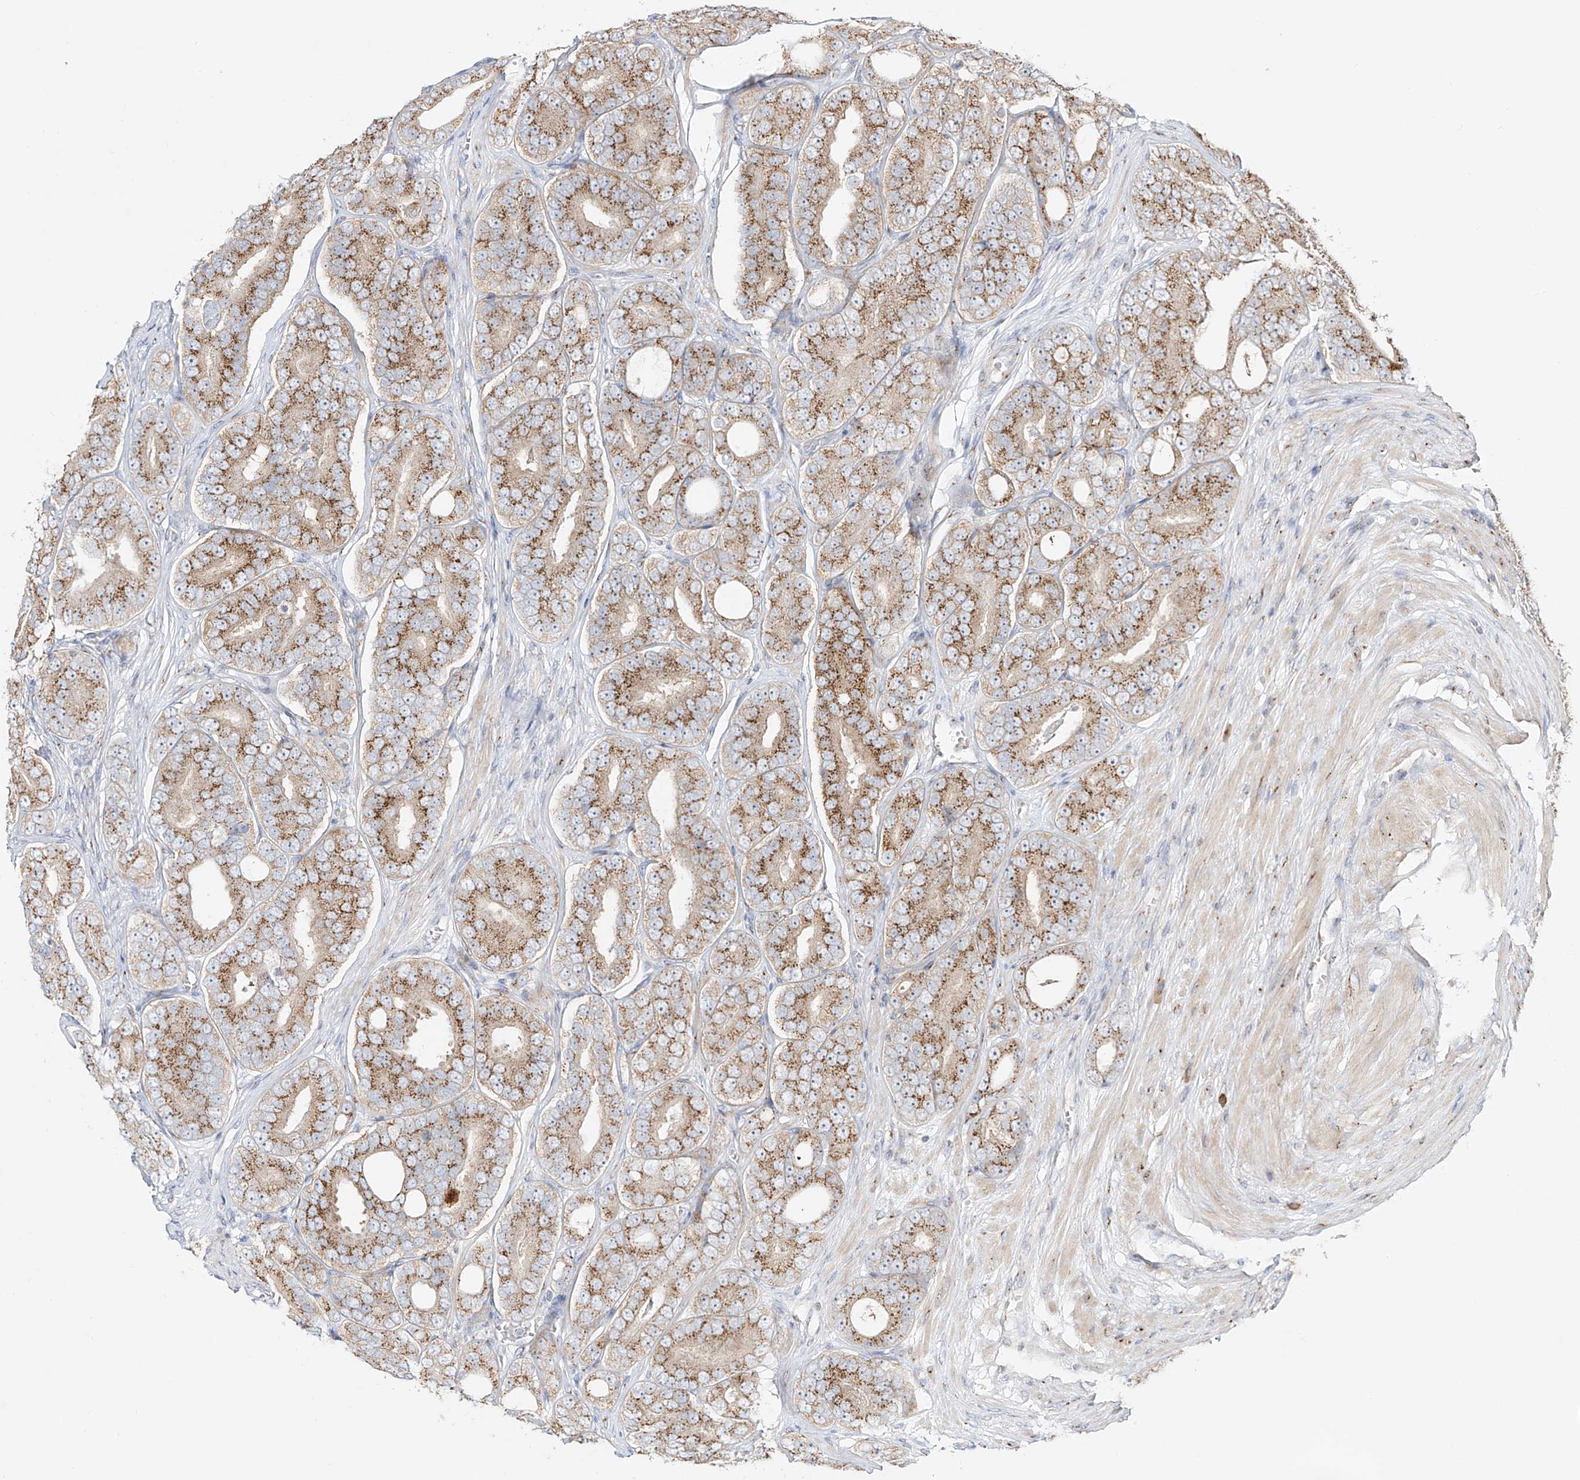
{"staining": {"intensity": "moderate", "quantity": ">75%", "location": "cytoplasmic/membranous"}, "tissue": "prostate cancer", "cell_type": "Tumor cells", "image_type": "cancer", "snomed": [{"axis": "morphology", "description": "Adenocarcinoma, High grade"}, {"axis": "topography", "description": "Prostate"}], "caption": "The photomicrograph shows immunohistochemical staining of prostate cancer (adenocarcinoma (high-grade)). There is moderate cytoplasmic/membranous expression is present in approximately >75% of tumor cells. Nuclei are stained in blue.", "gene": "BSDC1", "patient": {"sex": "male", "age": 56}}